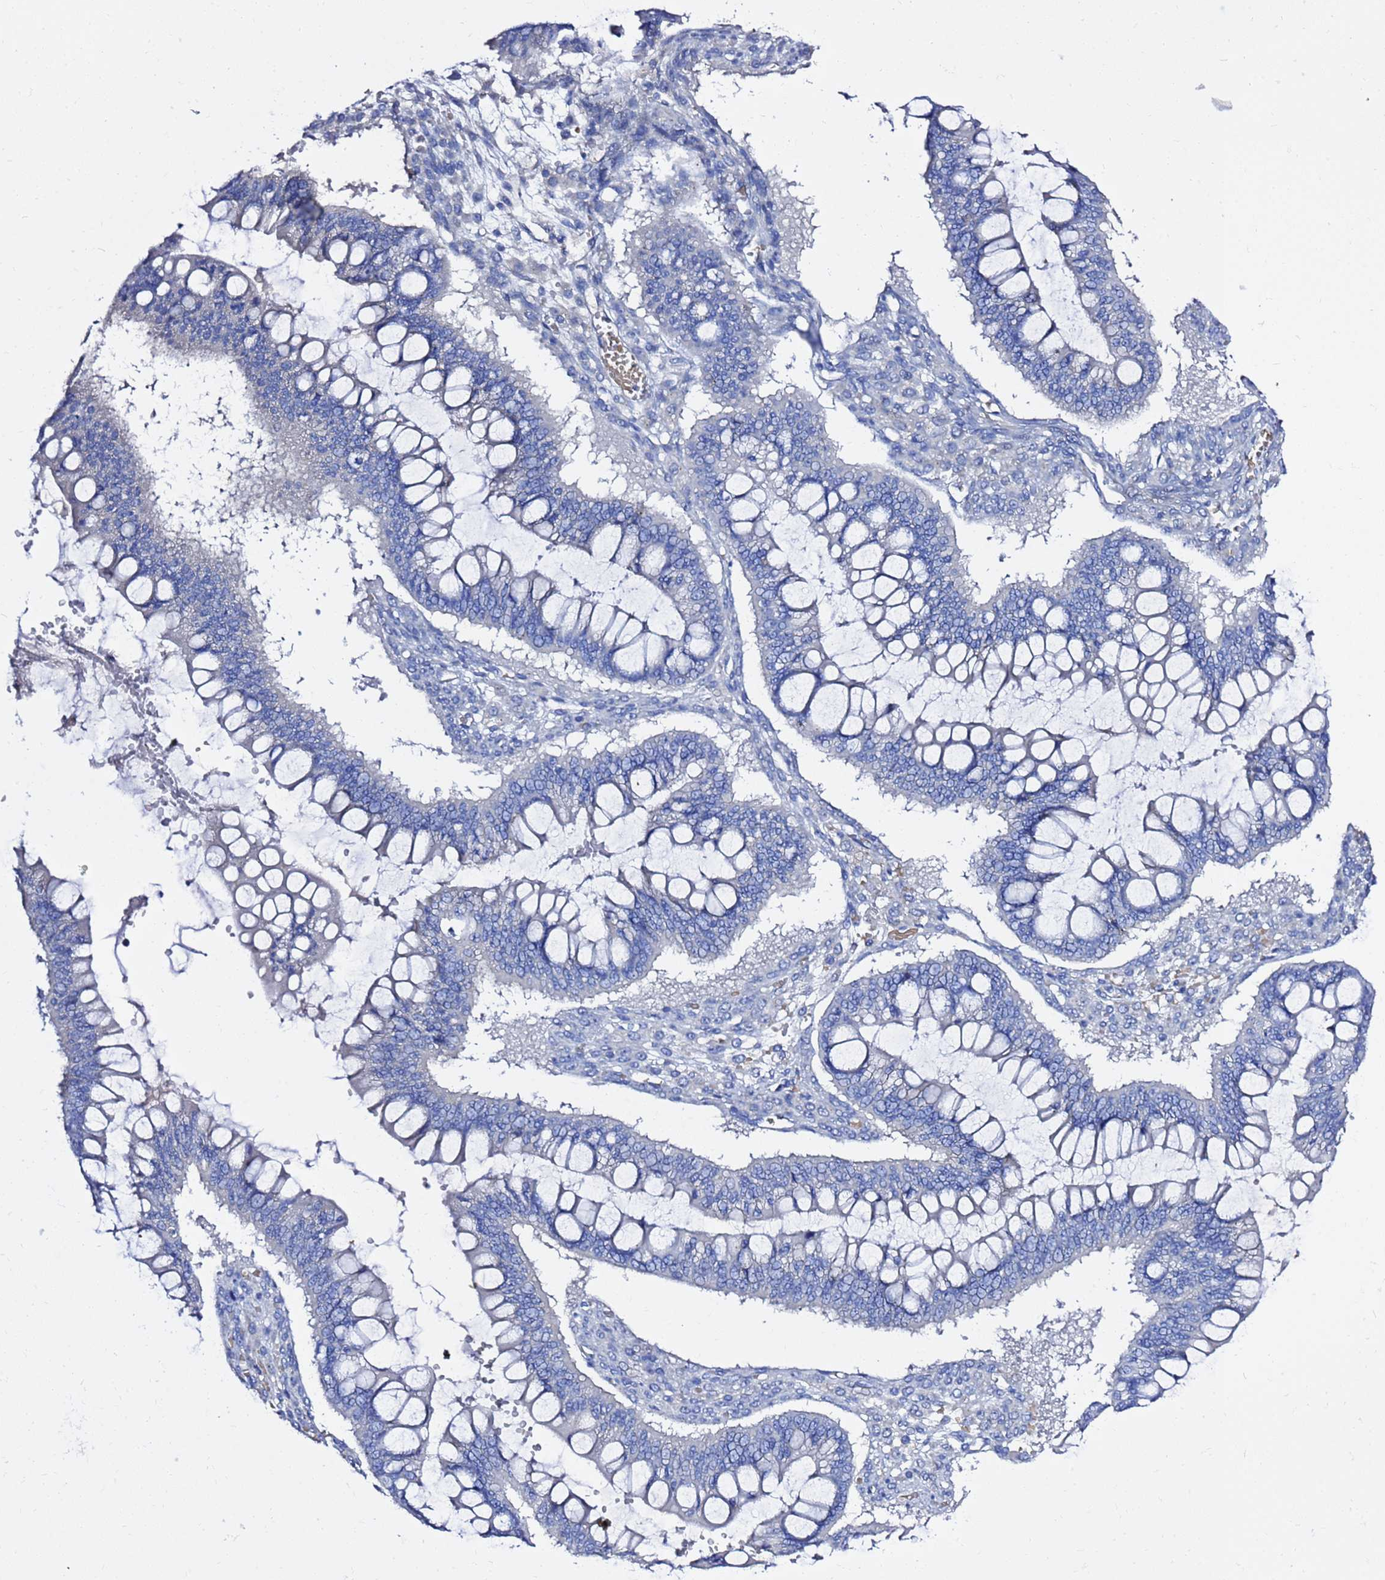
{"staining": {"intensity": "negative", "quantity": "none", "location": "none"}, "tissue": "ovarian cancer", "cell_type": "Tumor cells", "image_type": "cancer", "snomed": [{"axis": "morphology", "description": "Cystadenocarcinoma, mucinous, NOS"}, {"axis": "topography", "description": "Ovary"}], "caption": "Immunohistochemistry micrograph of ovarian cancer stained for a protein (brown), which exhibits no expression in tumor cells.", "gene": "USP18", "patient": {"sex": "female", "age": 73}}